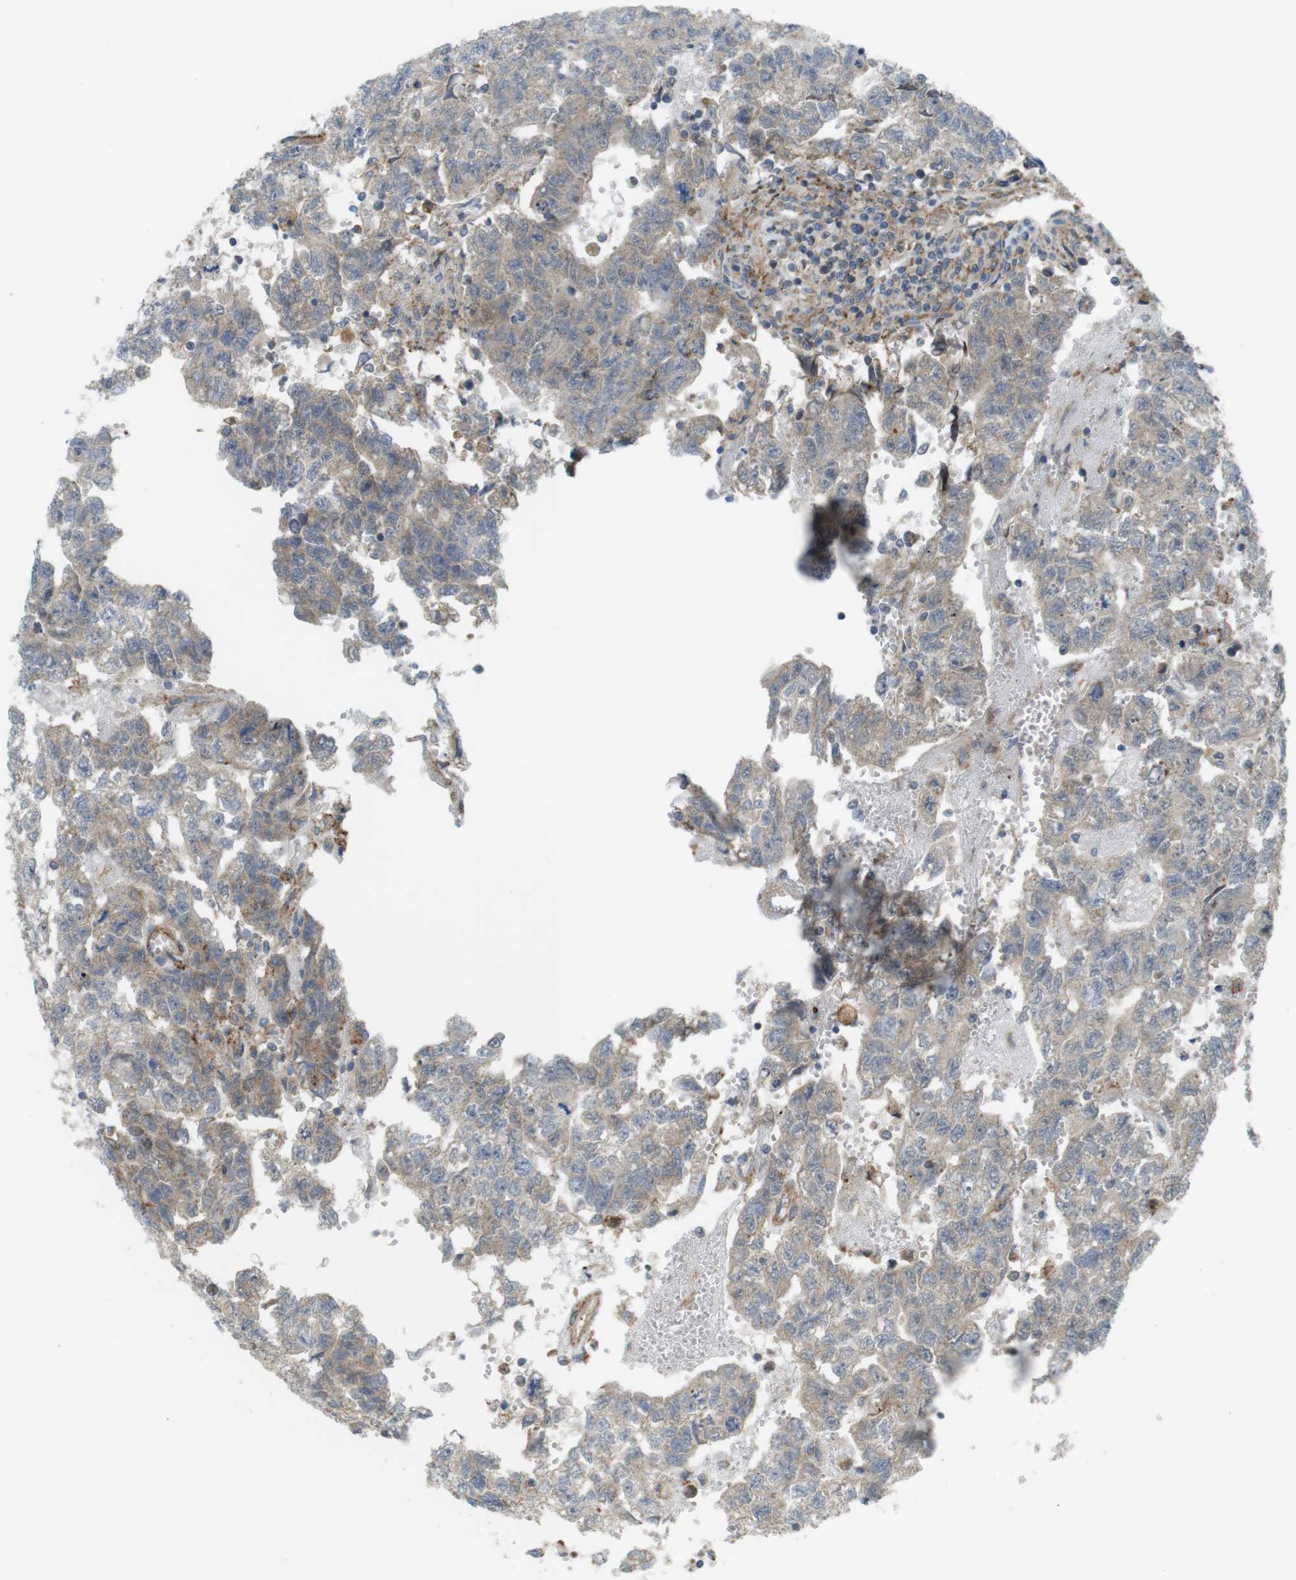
{"staining": {"intensity": "weak", "quantity": "<25%", "location": "cytoplasmic/membranous"}, "tissue": "testis cancer", "cell_type": "Tumor cells", "image_type": "cancer", "snomed": [{"axis": "morphology", "description": "Seminoma, NOS"}, {"axis": "morphology", "description": "Carcinoma, Embryonal, NOS"}, {"axis": "topography", "description": "Testis"}], "caption": "There is no significant expression in tumor cells of testis cancer (seminoma).", "gene": "DDAH2", "patient": {"sex": "male", "age": 38}}